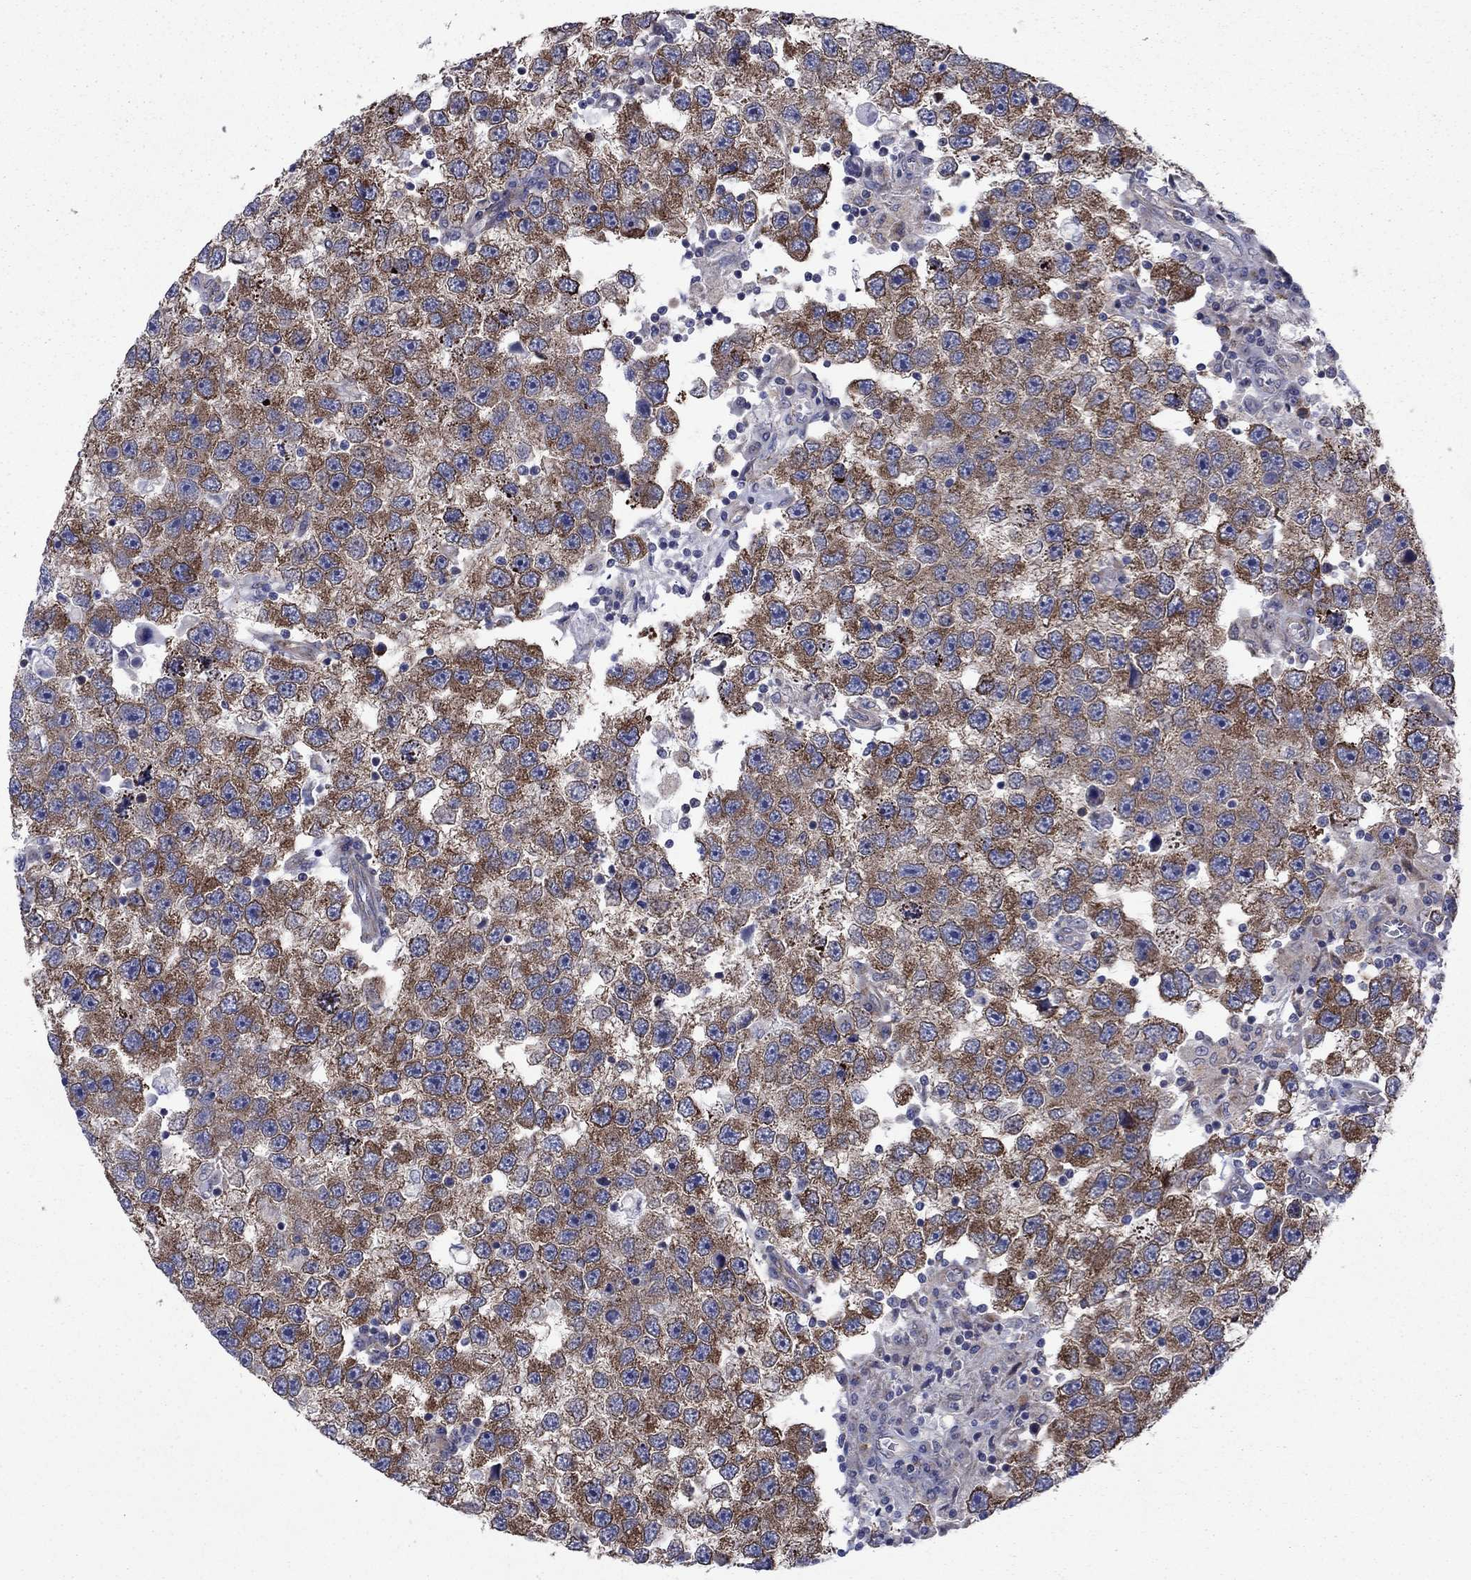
{"staining": {"intensity": "strong", "quantity": "25%-75%", "location": "cytoplasmic/membranous"}, "tissue": "testis cancer", "cell_type": "Tumor cells", "image_type": "cancer", "snomed": [{"axis": "morphology", "description": "Seminoma, NOS"}, {"axis": "topography", "description": "Testis"}], "caption": "An image of human testis seminoma stained for a protein displays strong cytoplasmic/membranous brown staining in tumor cells.", "gene": "GPR155", "patient": {"sex": "male", "age": 26}}